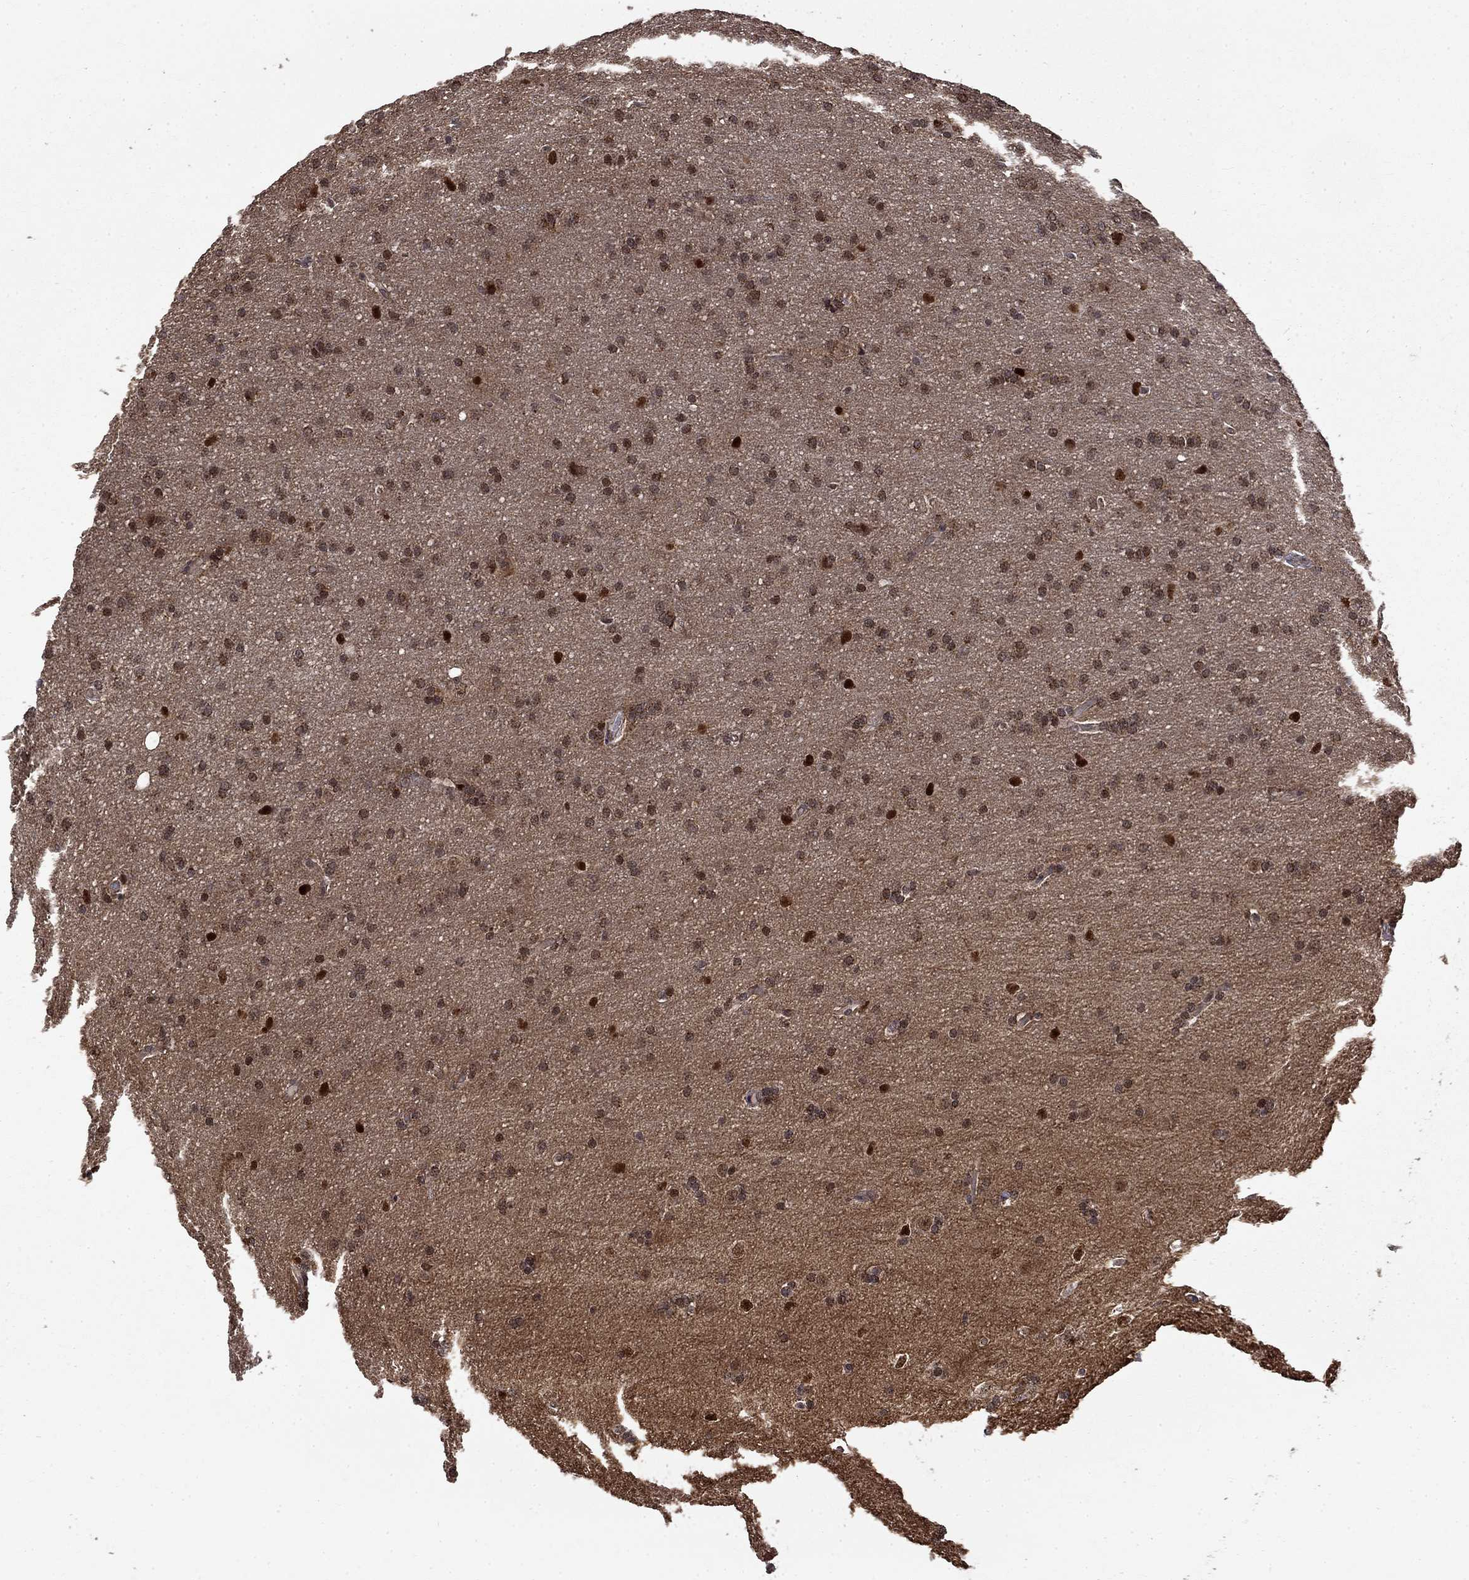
{"staining": {"intensity": "strong", "quantity": "<25%", "location": "nuclear"}, "tissue": "glioma", "cell_type": "Tumor cells", "image_type": "cancer", "snomed": [{"axis": "morphology", "description": "Glioma, malignant, Low grade"}, {"axis": "topography", "description": "Brain"}], "caption": "Protein expression analysis of malignant low-grade glioma reveals strong nuclear staining in about <25% of tumor cells.", "gene": "KPNA3", "patient": {"sex": "female", "age": 32}}